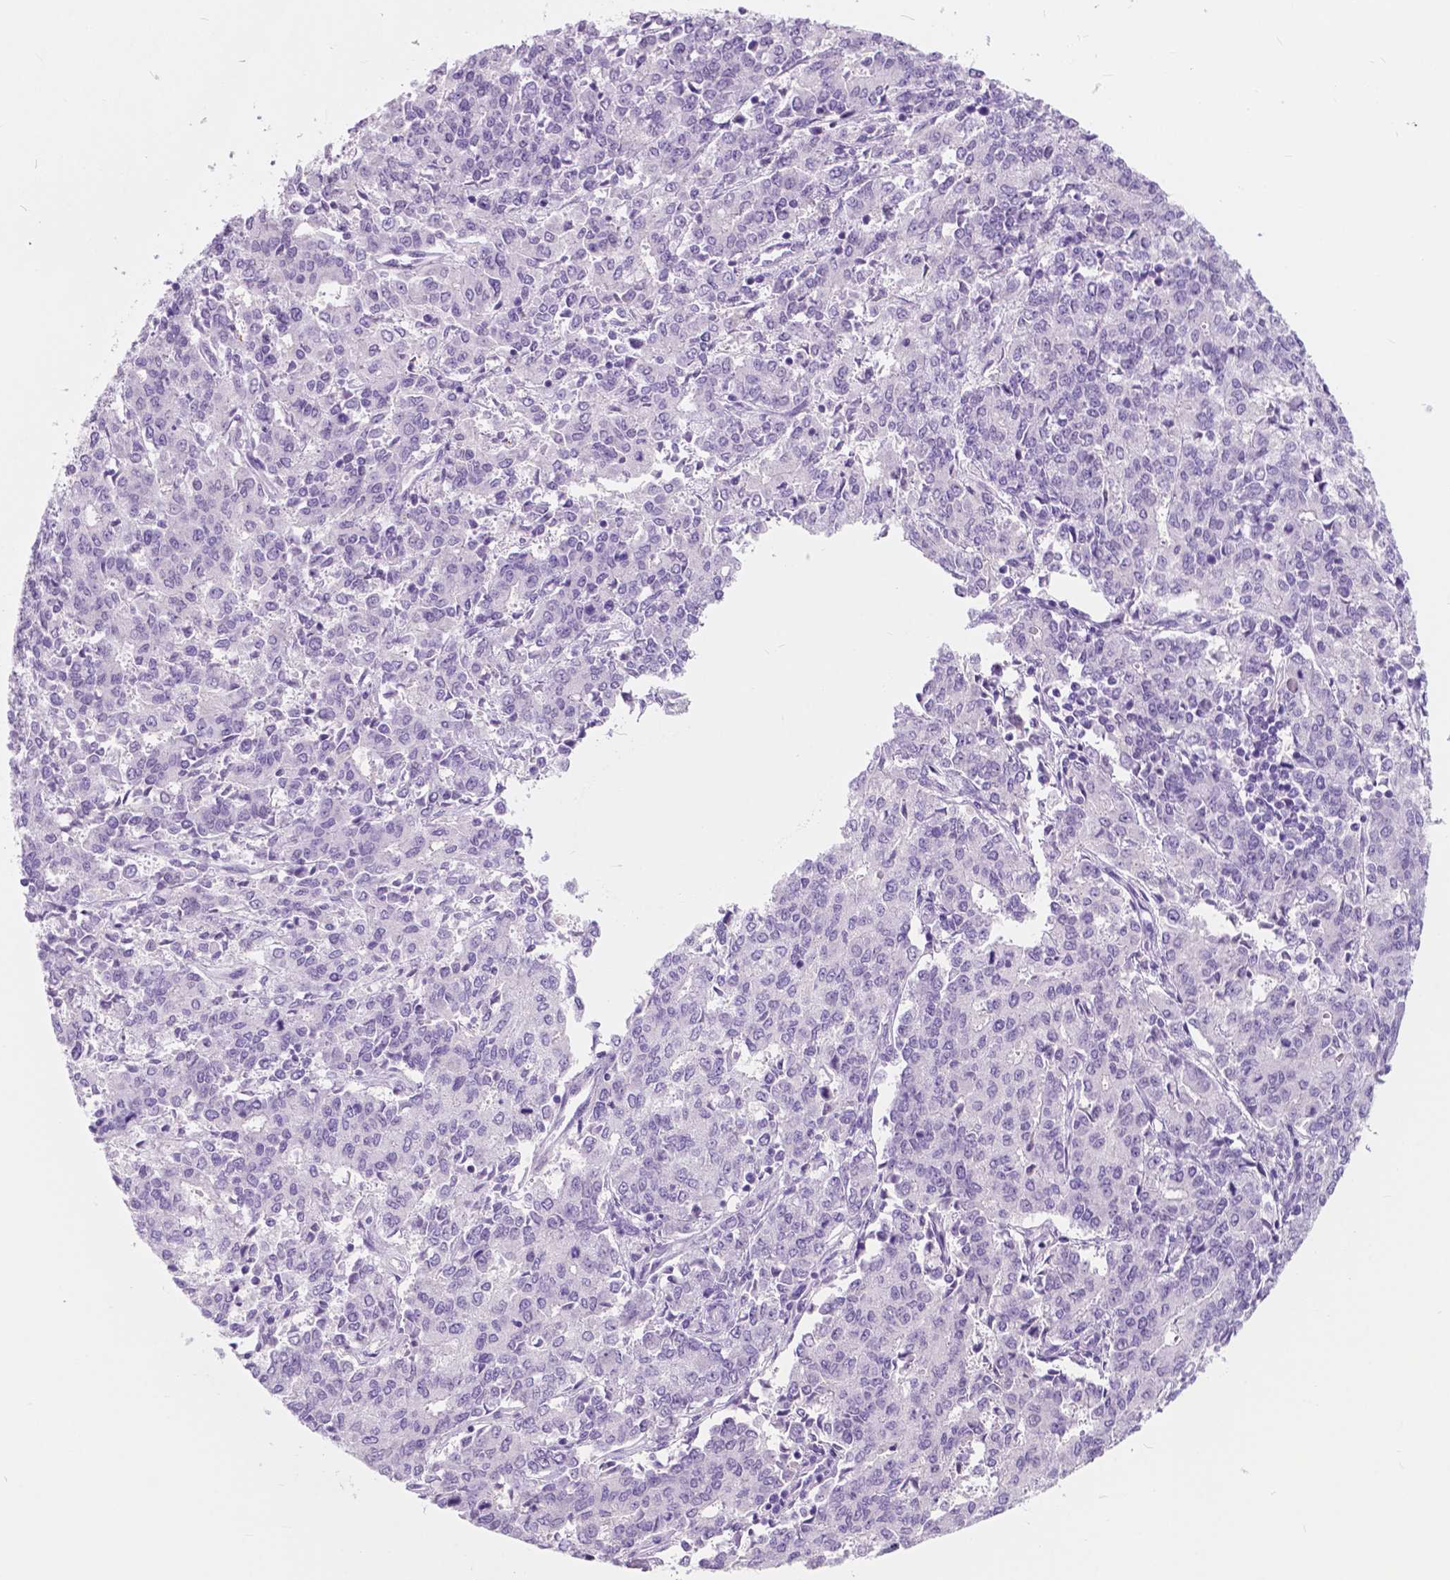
{"staining": {"intensity": "negative", "quantity": "none", "location": "none"}, "tissue": "endometrial cancer", "cell_type": "Tumor cells", "image_type": "cancer", "snomed": [{"axis": "morphology", "description": "Adenocarcinoma, NOS"}, {"axis": "topography", "description": "Endometrium"}], "caption": "IHC photomicrograph of neoplastic tissue: endometrial adenocarcinoma stained with DAB (3,3'-diaminobenzidine) shows no significant protein positivity in tumor cells. (Immunohistochemistry (ihc), brightfield microscopy, high magnification).", "gene": "CUZD1", "patient": {"sex": "female", "age": 50}}